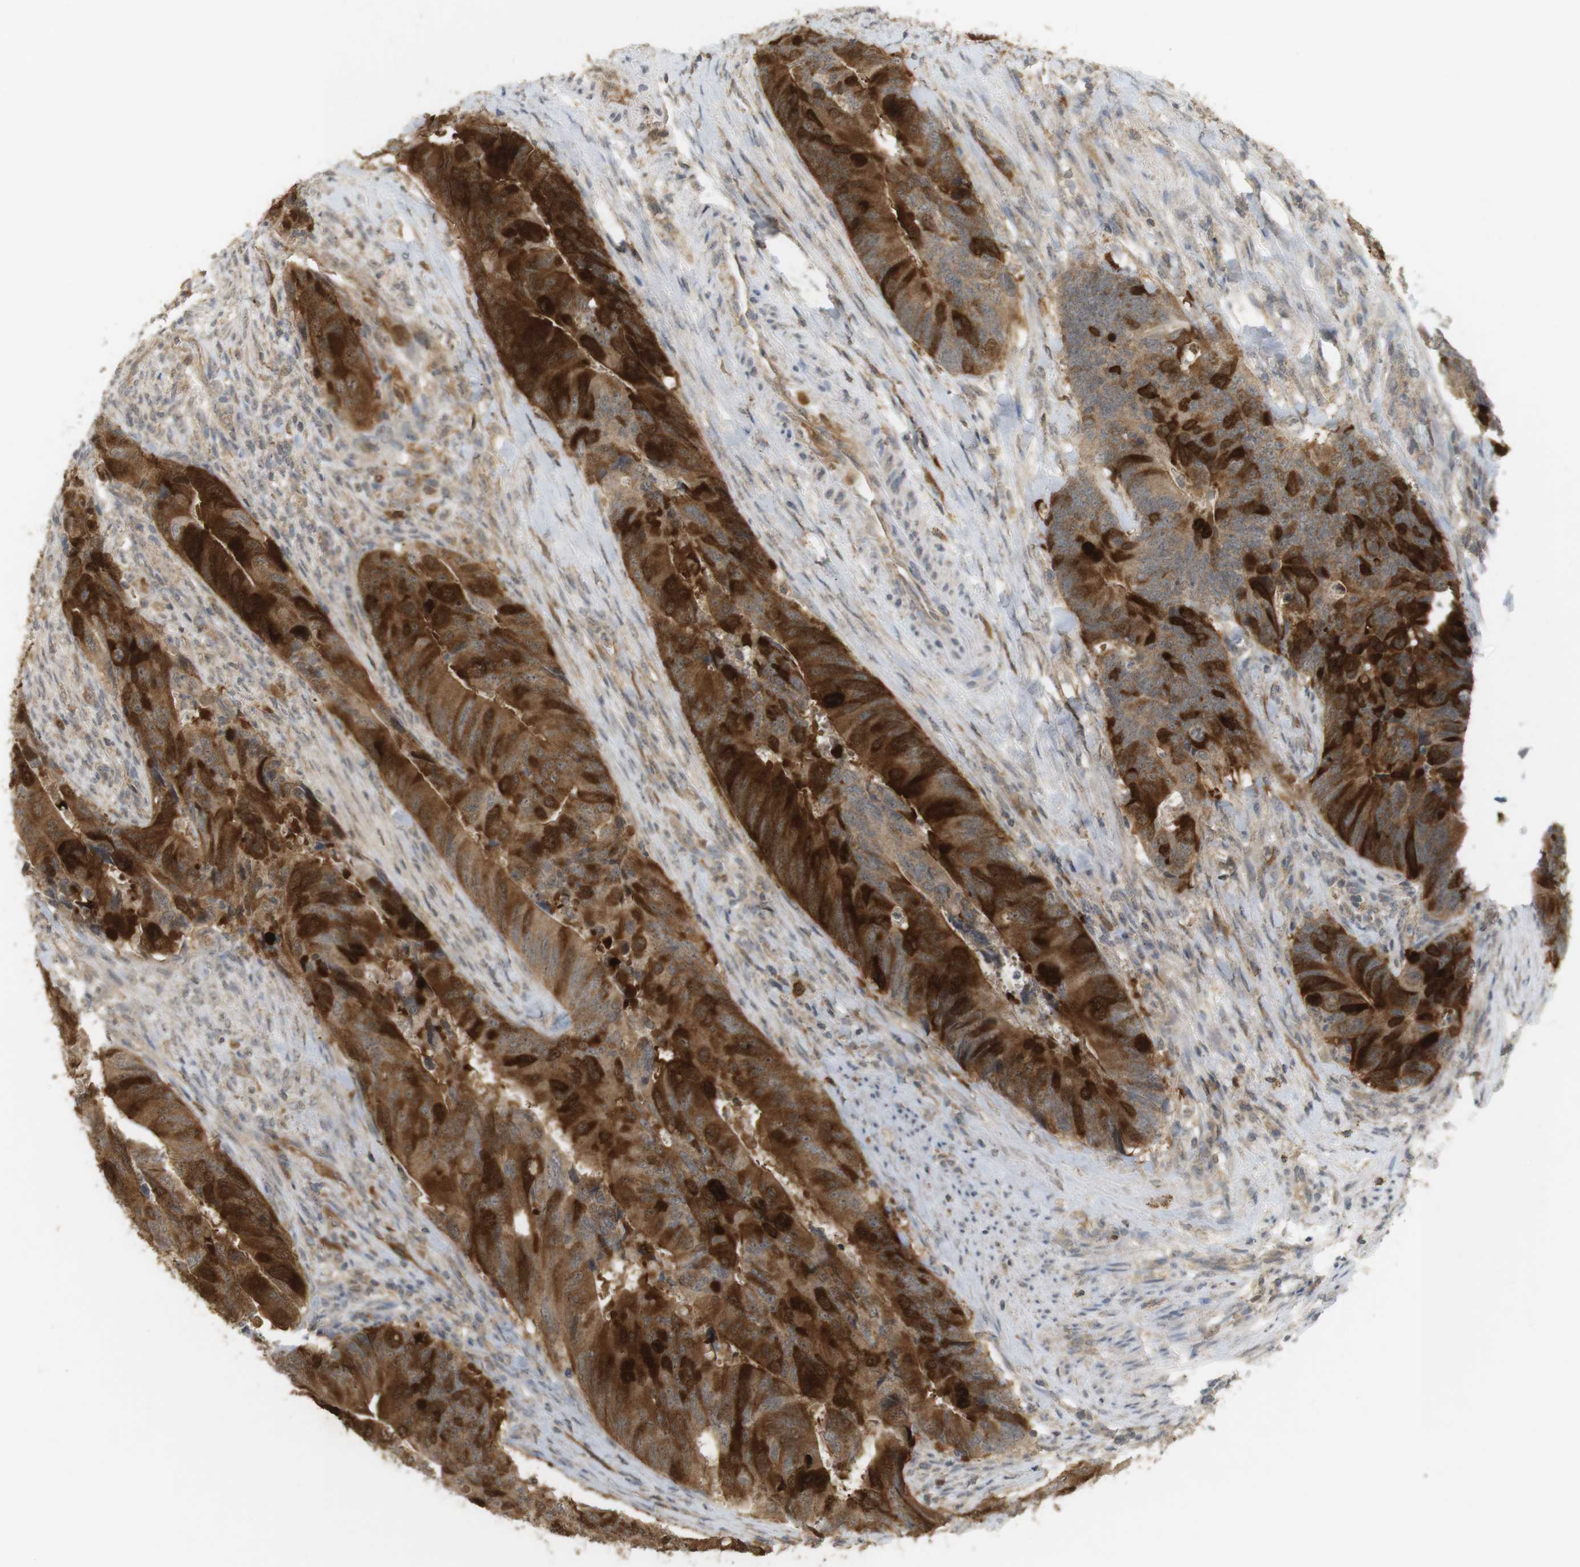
{"staining": {"intensity": "strong", "quantity": ">75%", "location": "cytoplasmic/membranous,nuclear"}, "tissue": "colorectal cancer", "cell_type": "Tumor cells", "image_type": "cancer", "snomed": [{"axis": "morphology", "description": "Normal tissue, NOS"}, {"axis": "morphology", "description": "Adenocarcinoma, NOS"}, {"axis": "topography", "description": "Colon"}], "caption": "Immunohistochemical staining of human colorectal cancer (adenocarcinoma) exhibits strong cytoplasmic/membranous and nuclear protein expression in about >75% of tumor cells.", "gene": "TTK", "patient": {"sex": "male", "age": 56}}